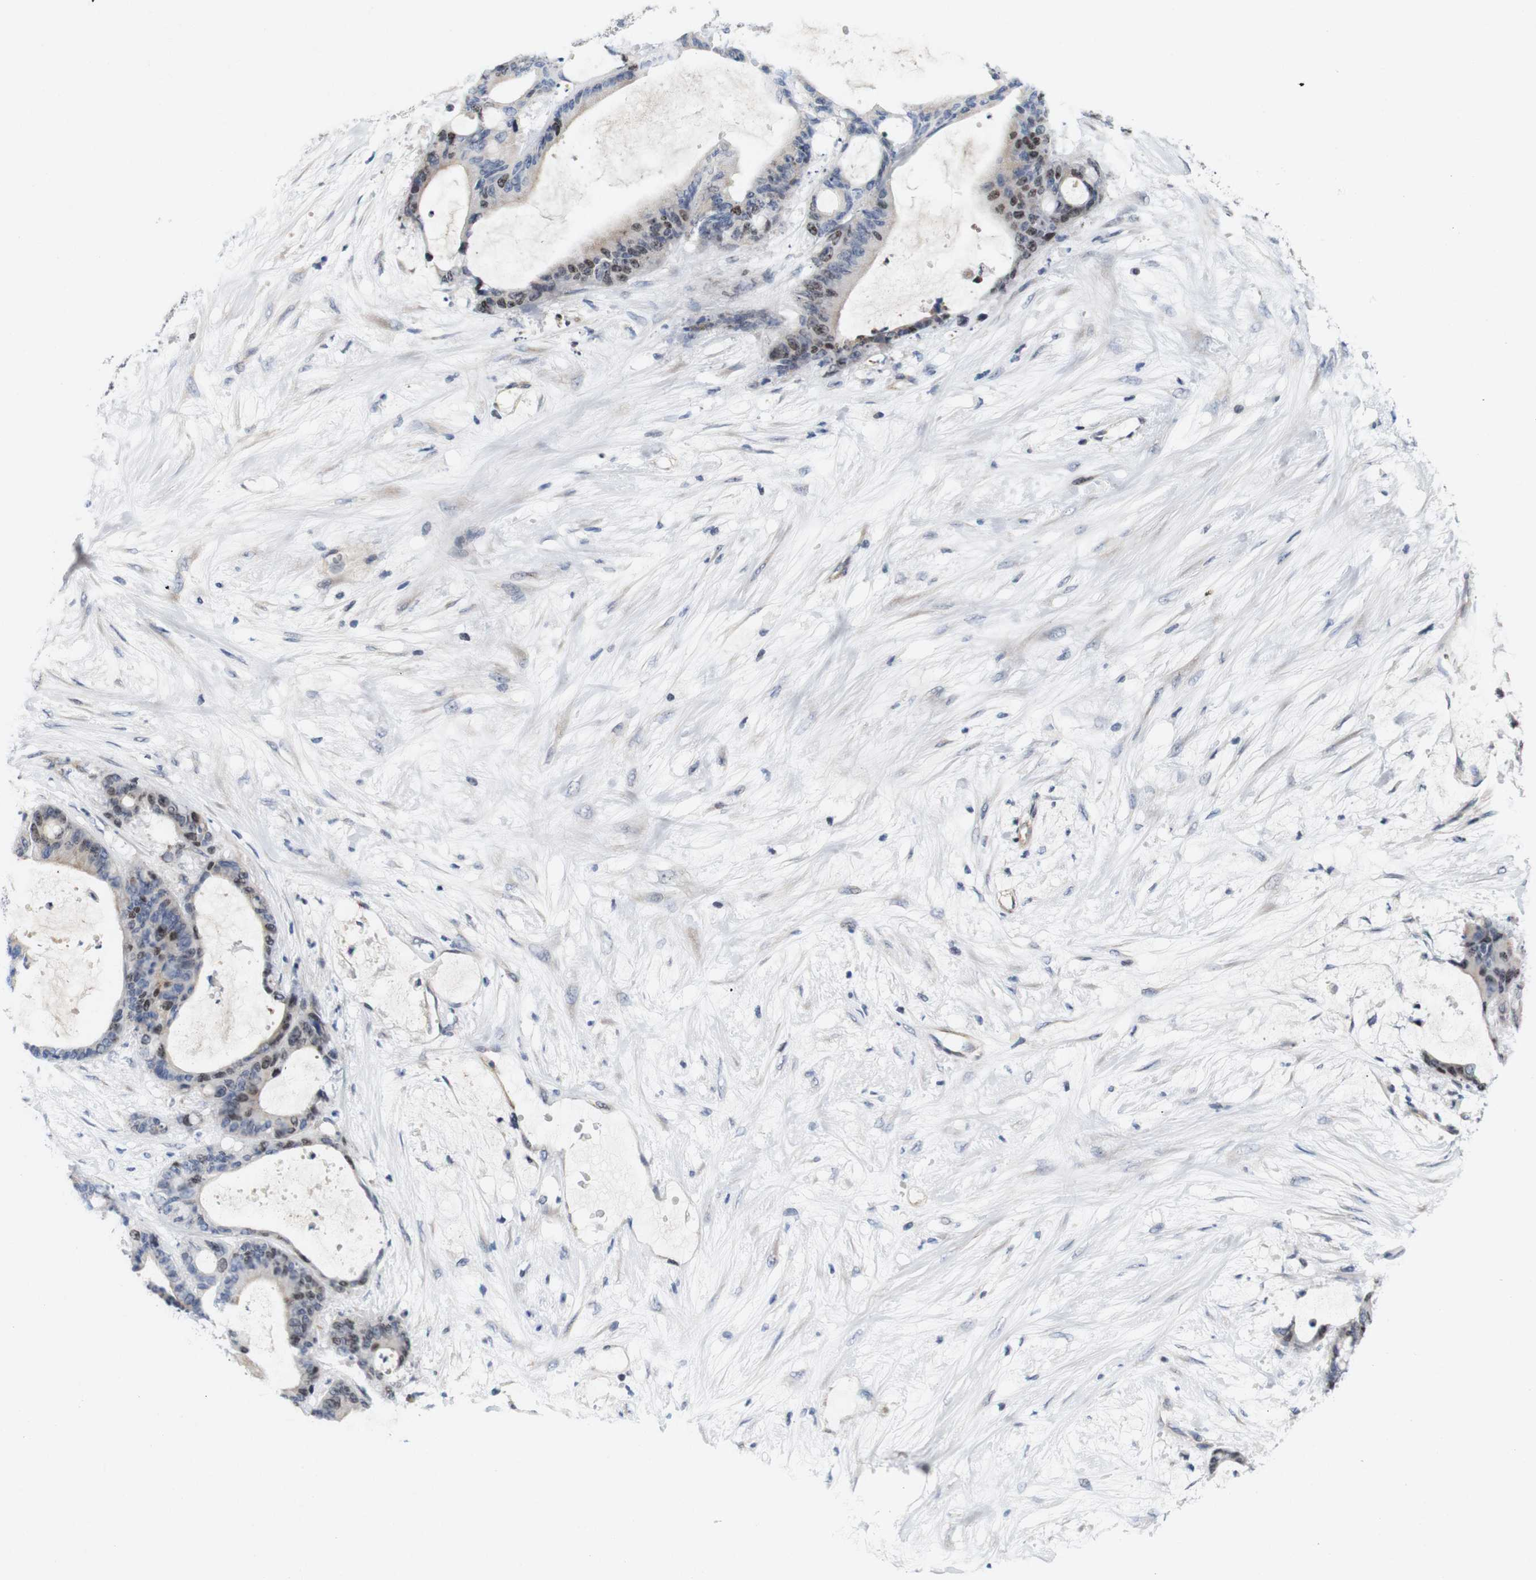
{"staining": {"intensity": "moderate", "quantity": "<25%", "location": "nuclear"}, "tissue": "liver cancer", "cell_type": "Tumor cells", "image_type": "cancer", "snomed": [{"axis": "morphology", "description": "Cholangiocarcinoma"}, {"axis": "topography", "description": "Liver"}], "caption": "Tumor cells display low levels of moderate nuclear staining in about <25% of cells in human liver cancer (cholangiocarcinoma).", "gene": "CYB561", "patient": {"sex": "female", "age": 73}}